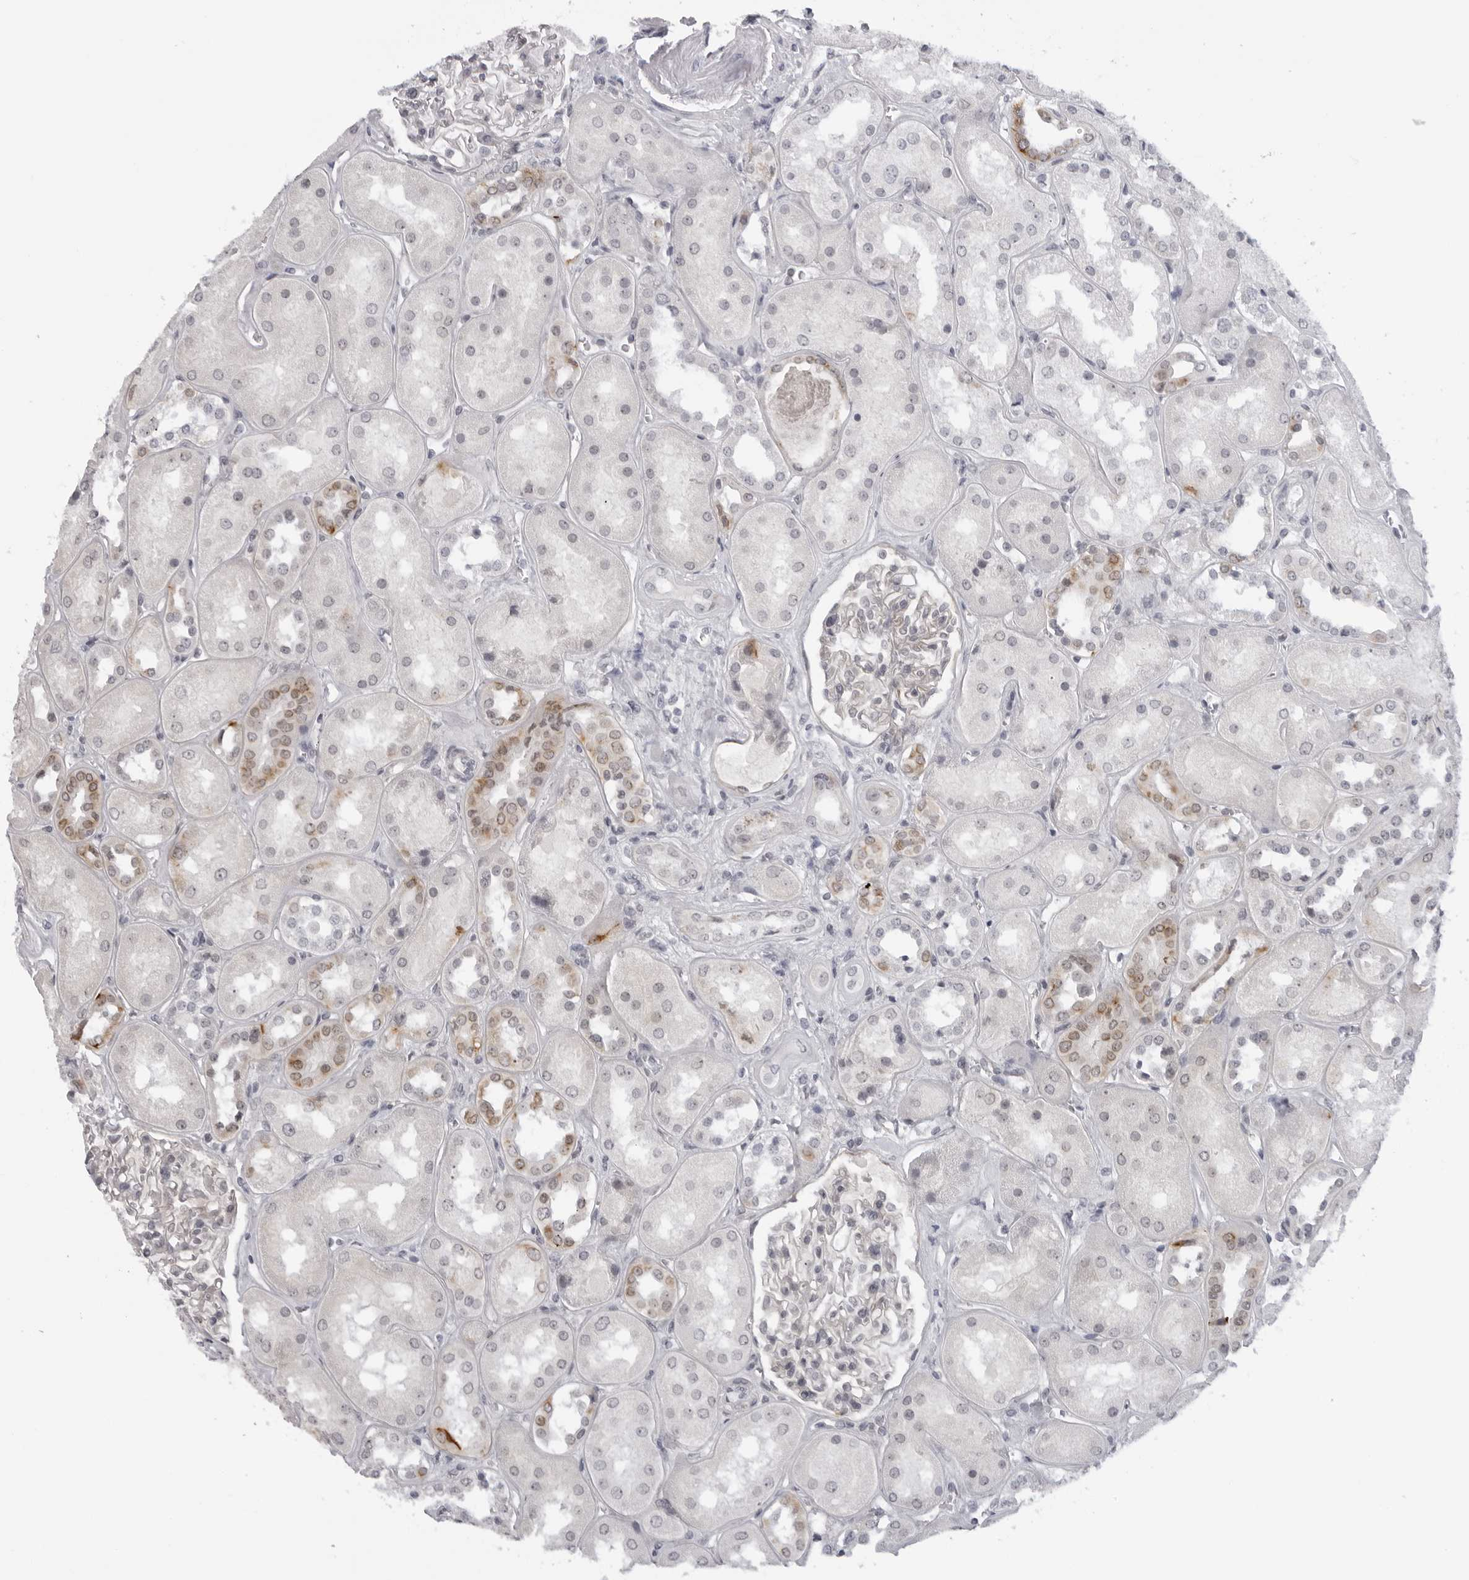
{"staining": {"intensity": "negative", "quantity": "none", "location": "none"}, "tissue": "kidney", "cell_type": "Cells in glomeruli", "image_type": "normal", "snomed": [{"axis": "morphology", "description": "Normal tissue, NOS"}, {"axis": "topography", "description": "Kidney"}], "caption": "IHC photomicrograph of normal kidney: human kidney stained with DAB demonstrates no significant protein expression in cells in glomeruli.", "gene": "DNALI1", "patient": {"sex": "male", "age": 70}}